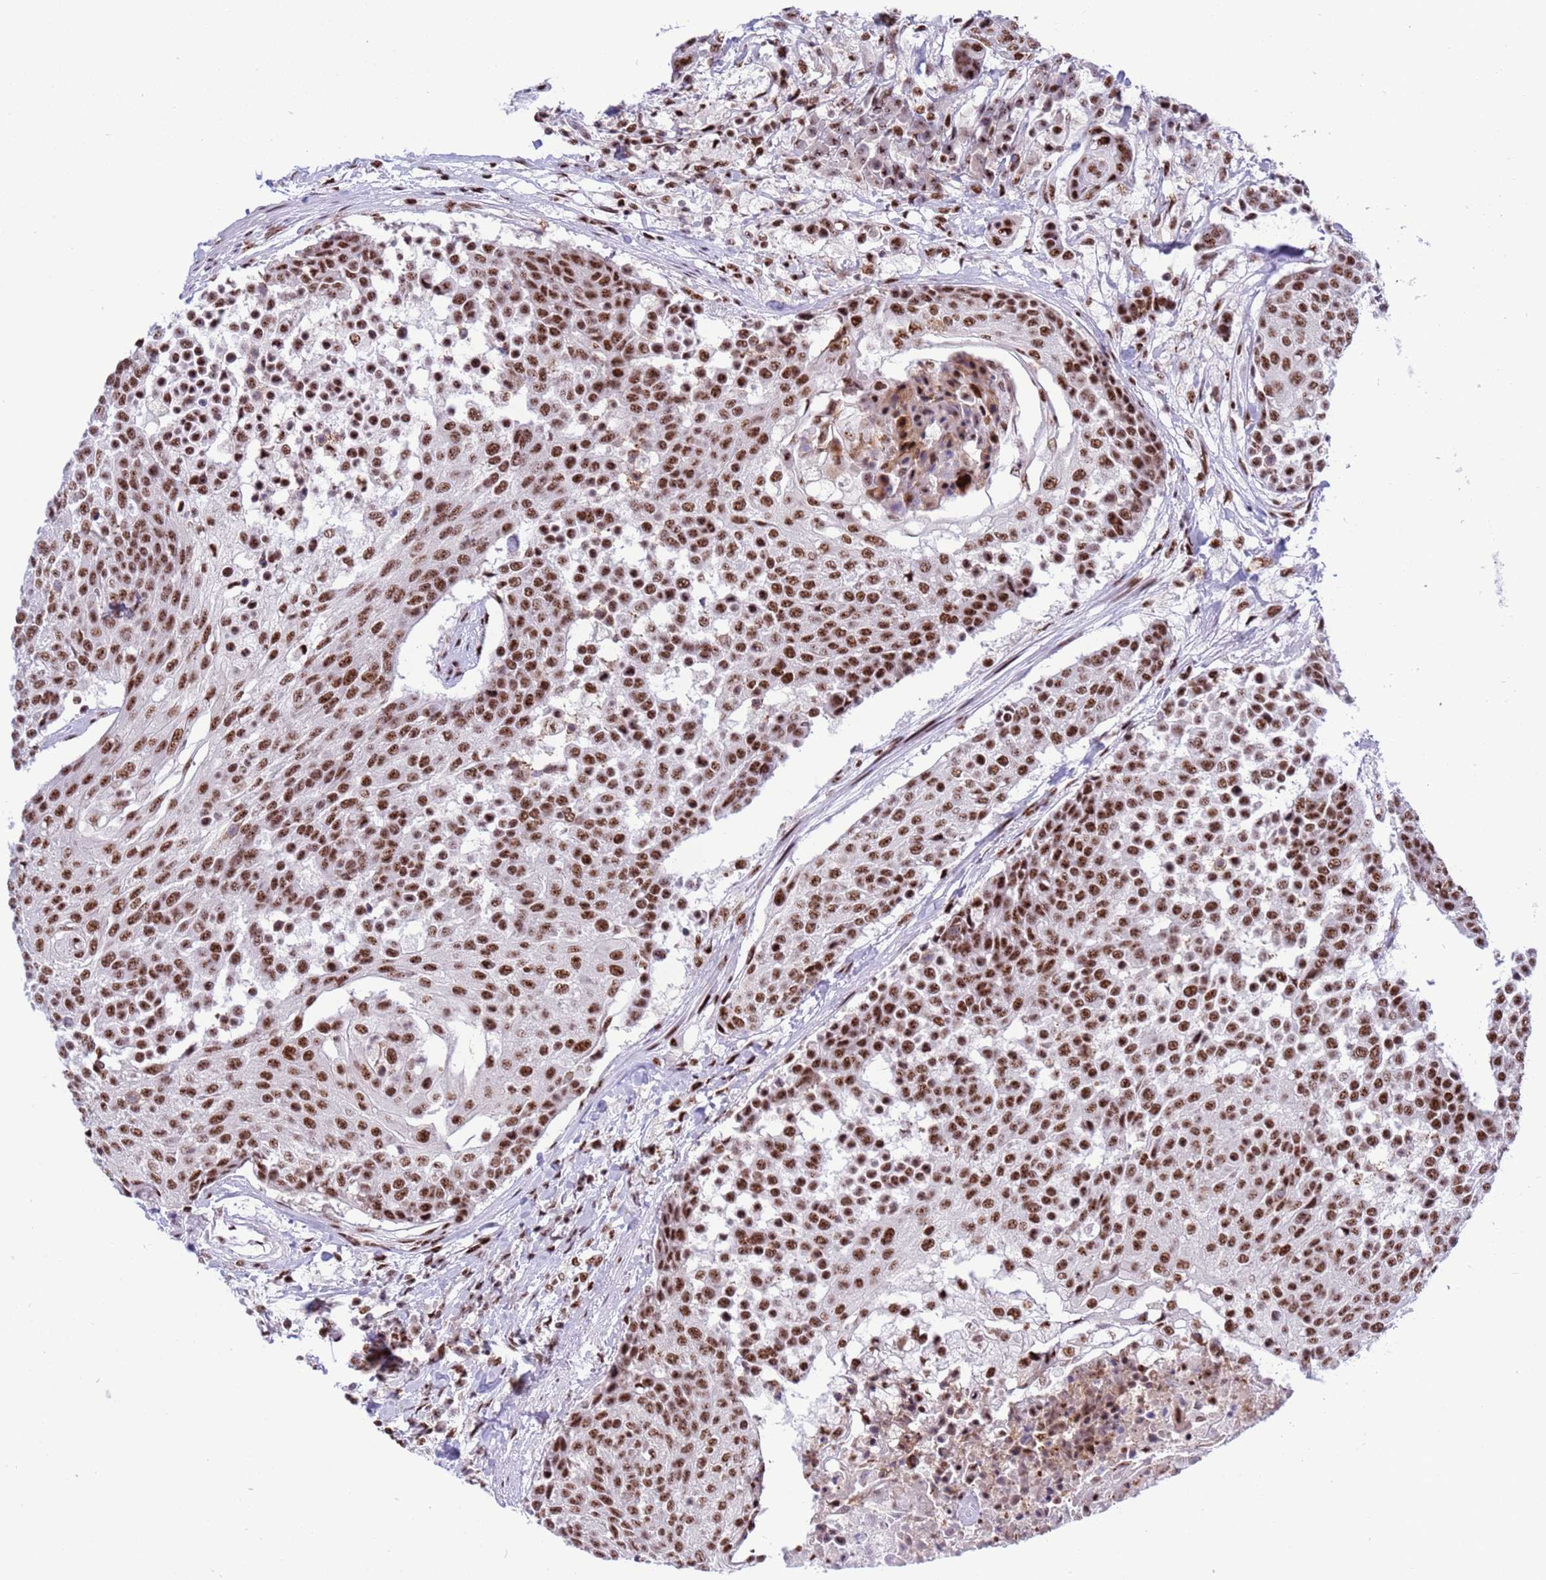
{"staining": {"intensity": "strong", "quantity": ">75%", "location": "nuclear"}, "tissue": "urothelial cancer", "cell_type": "Tumor cells", "image_type": "cancer", "snomed": [{"axis": "morphology", "description": "Urothelial carcinoma, High grade"}, {"axis": "topography", "description": "Urinary bladder"}], "caption": "Human high-grade urothelial carcinoma stained for a protein (brown) shows strong nuclear positive expression in about >75% of tumor cells.", "gene": "THOC2", "patient": {"sex": "female", "age": 63}}